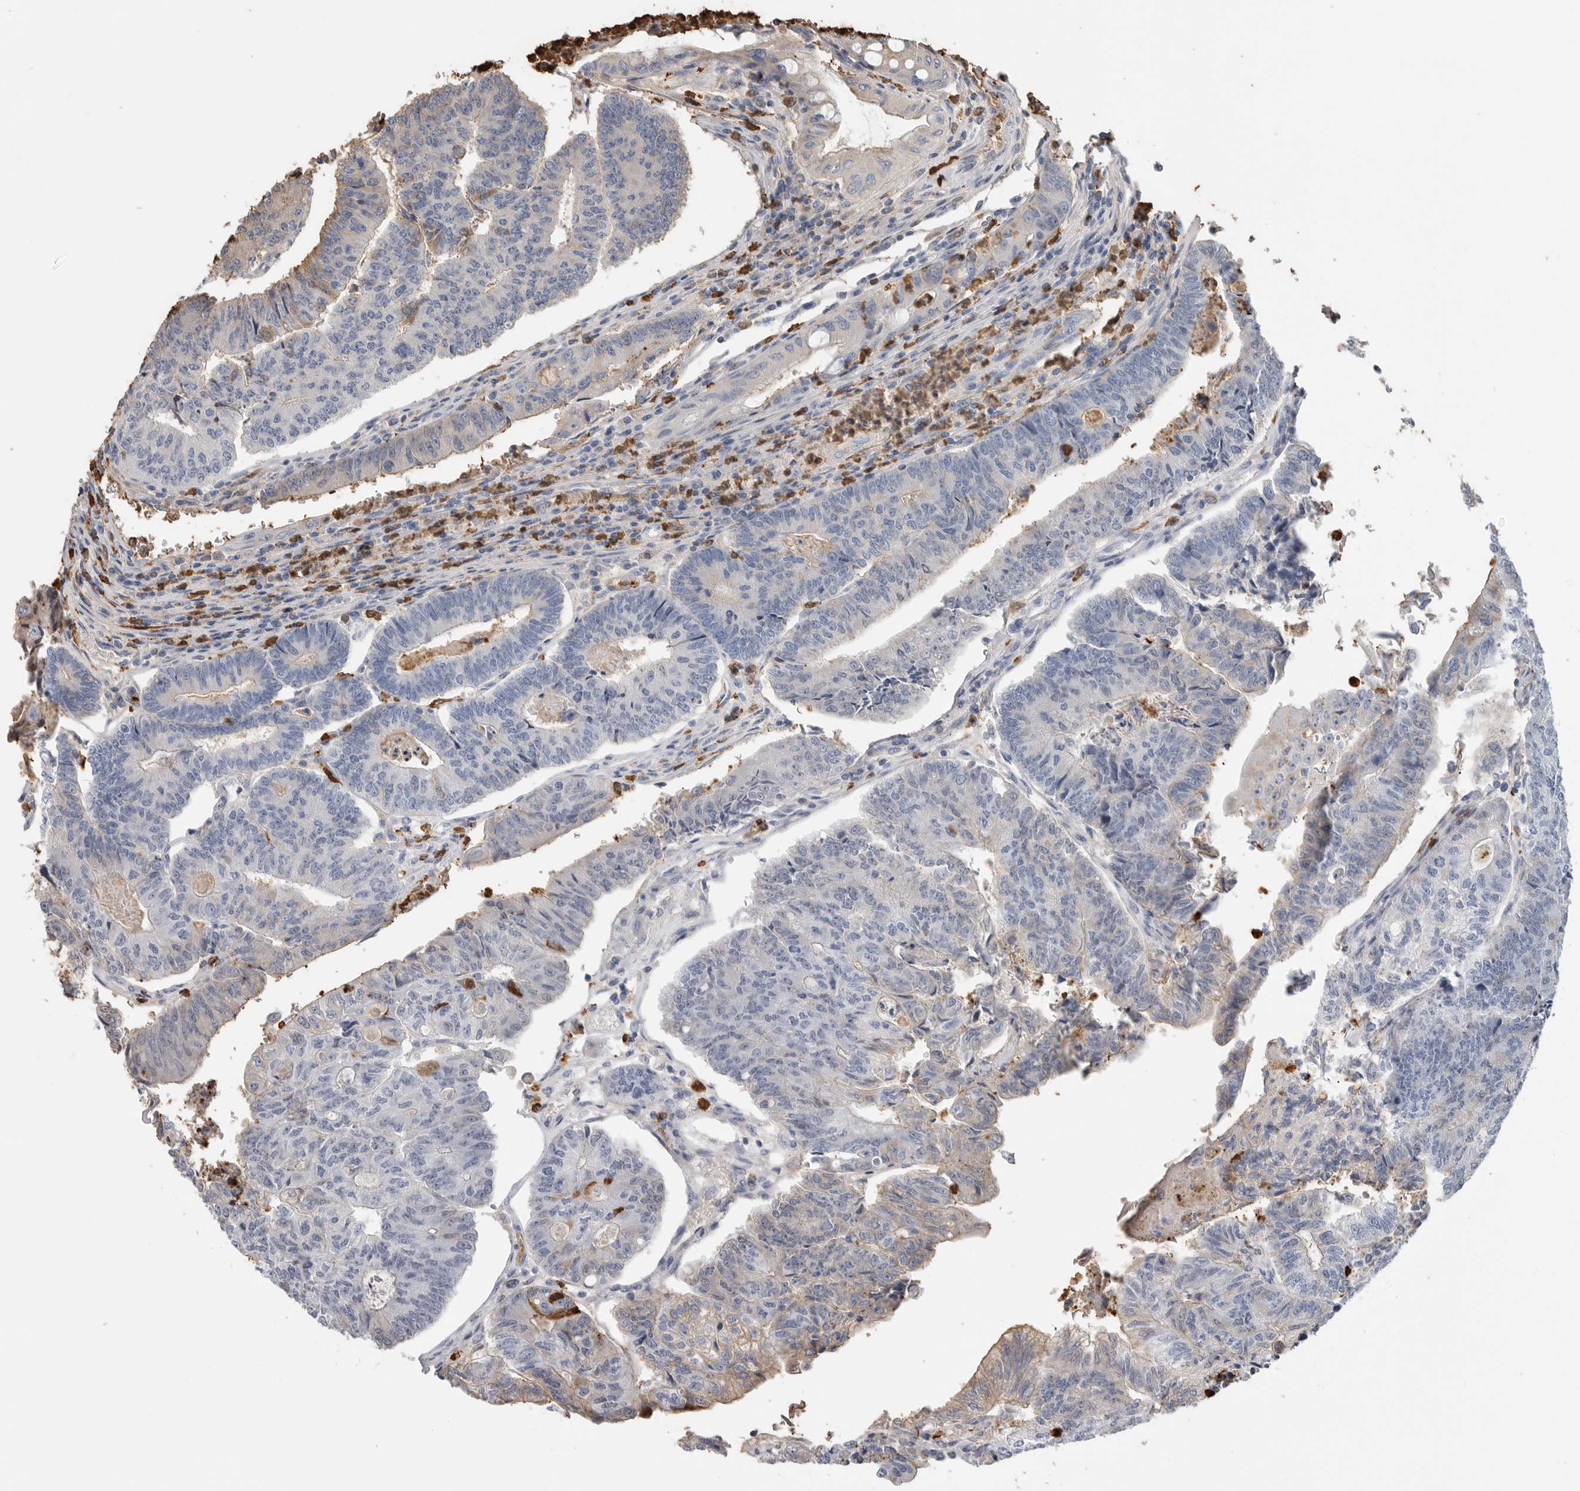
{"staining": {"intensity": "negative", "quantity": "none", "location": "none"}, "tissue": "colorectal cancer", "cell_type": "Tumor cells", "image_type": "cancer", "snomed": [{"axis": "morphology", "description": "Adenocarcinoma, NOS"}, {"axis": "topography", "description": "Colon"}], "caption": "A high-resolution histopathology image shows IHC staining of colorectal cancer (adenocarcinoma), which shows no significant expression in tumor cells. Brightfield microscopy of immunohistochemistry stained with DAB (3,3'-diaminobenzidine) (brown) and hematoxylin (blue), captured at high magnification.", "gene": "CYB561D1", "patient": {"sex": "female", "age": 67}}